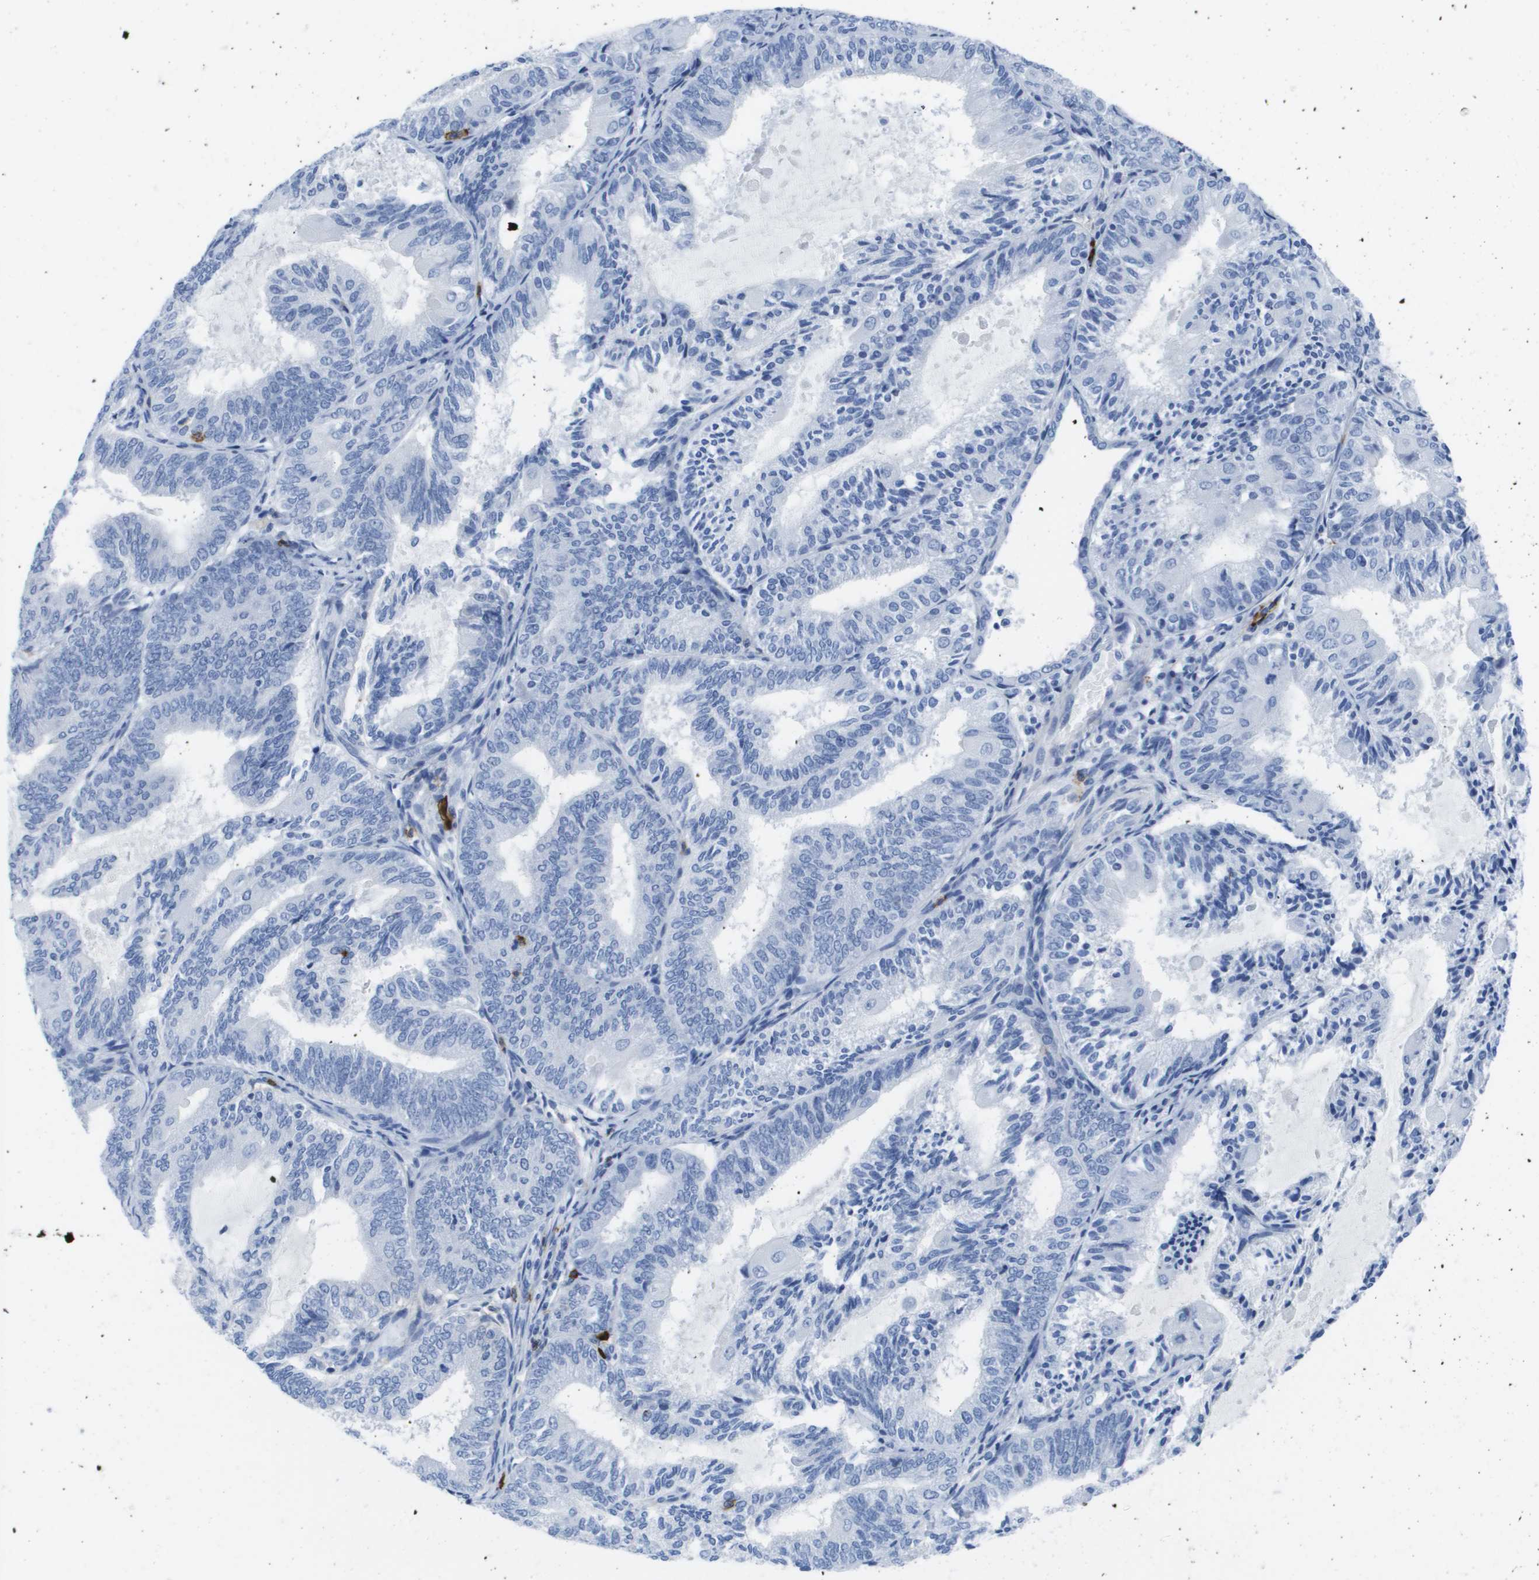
{"staining": {"intensity": "negative", "quantity": "none", "location": "none"}, "tissue": "endometrial cancer", "cell_type": "Tumor cells", "image_type": "cancer", "snomed": [{"axis": "morphology", "description": "Adenocarcinoma, NOS"}, {"axis": "topography", "description": "Endometrium"}], "caption": "High magnification brightfield microscopy of adenocarcinoma (endometrial) stained with DAB (3,3'-diaminobenzidine) (brown) and counterstained with hematoxylin (blue): tumor cells show no significant staining. (DAB (3,3'-diaminobenzidine) IHC with hematoxylin counter stain).", "gene": "MS4A1", "patient": {"sex": "female", "age": 81}}